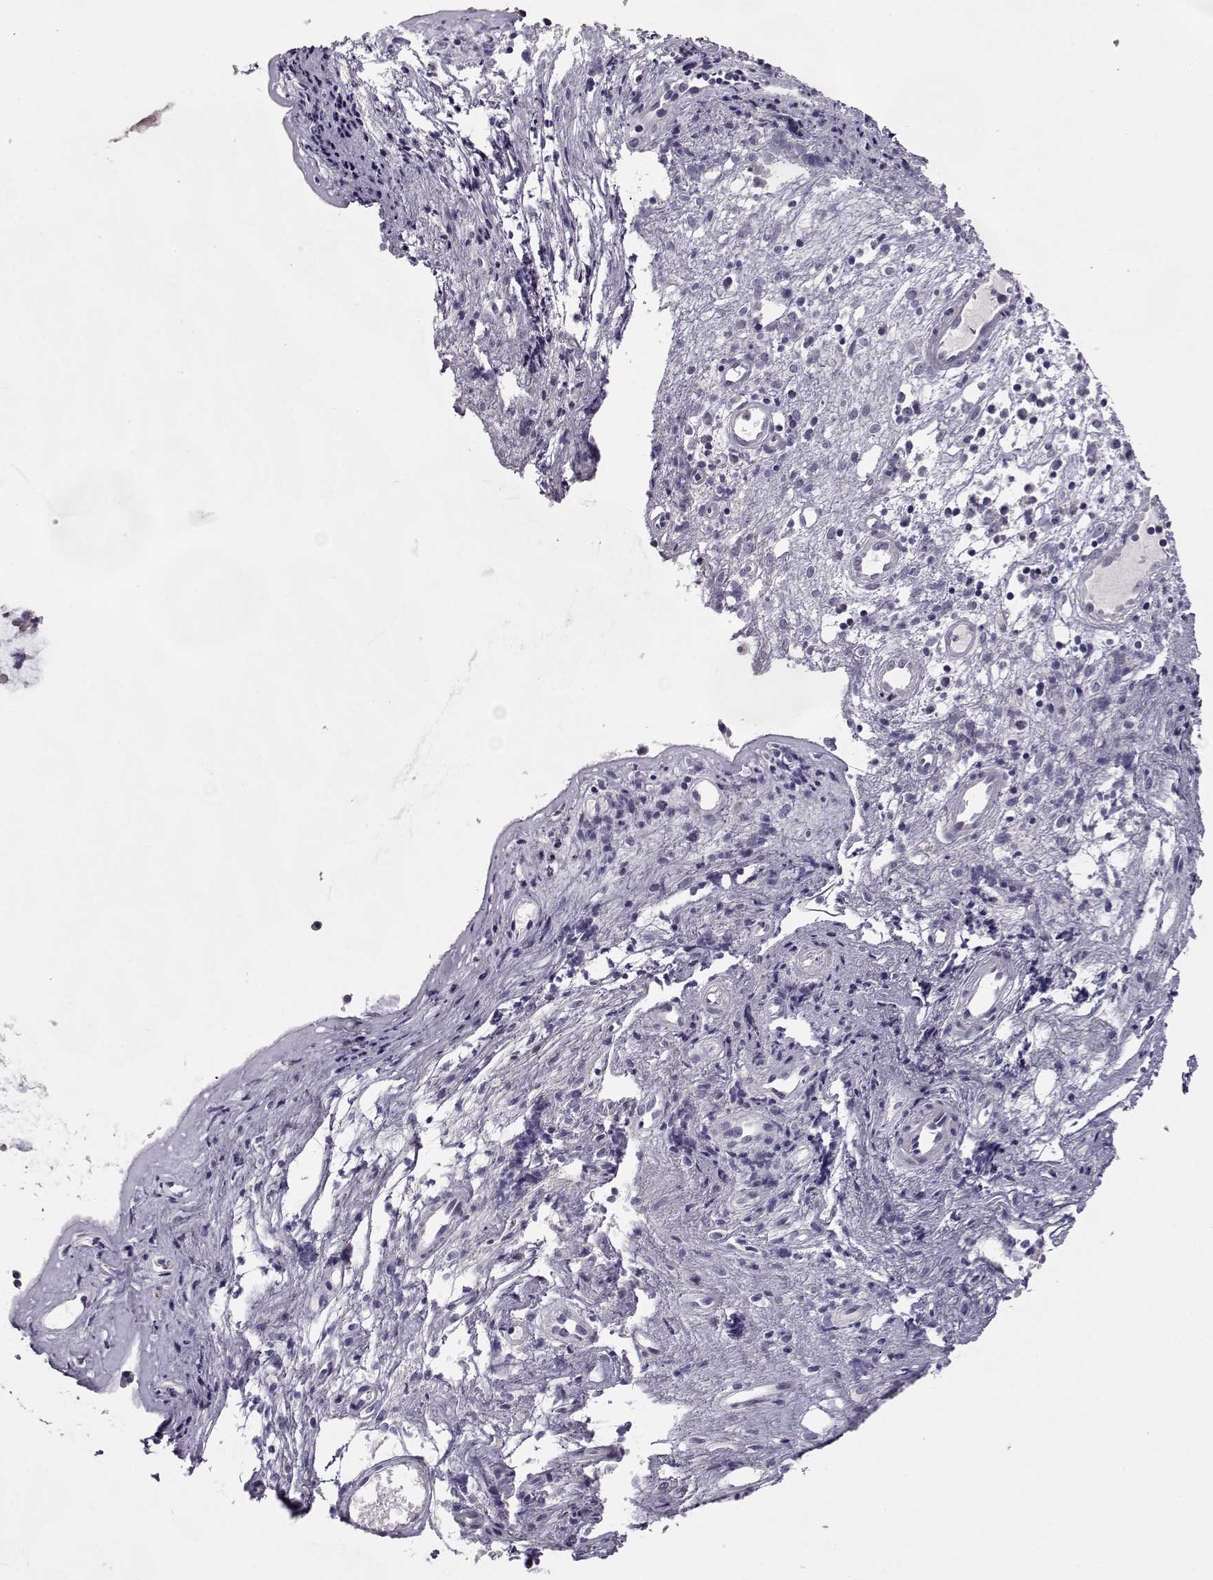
{"staining": {"intensity": "moderate", "quantity": "<25%", "location": "cytoplasmic/membranous"}, "tissue": "nasopharynx", "cell_type": "Respiratory epithelial cells", "image_type": "normal", "snomed": [{"axis": "morphology", "description": "Normal tissue, NOS"}, {"axis": "topography", "description": "Nasopharynx"}], "caption": "DAB immunohistochemical staining of normal nasopharynx exhibits moderate cytoplasmic/membranous protein positivity in approximately <25% of respiratory epithelial cells.", "gene": "GRK1", "patient": {"sex": "female", "age": 47}}